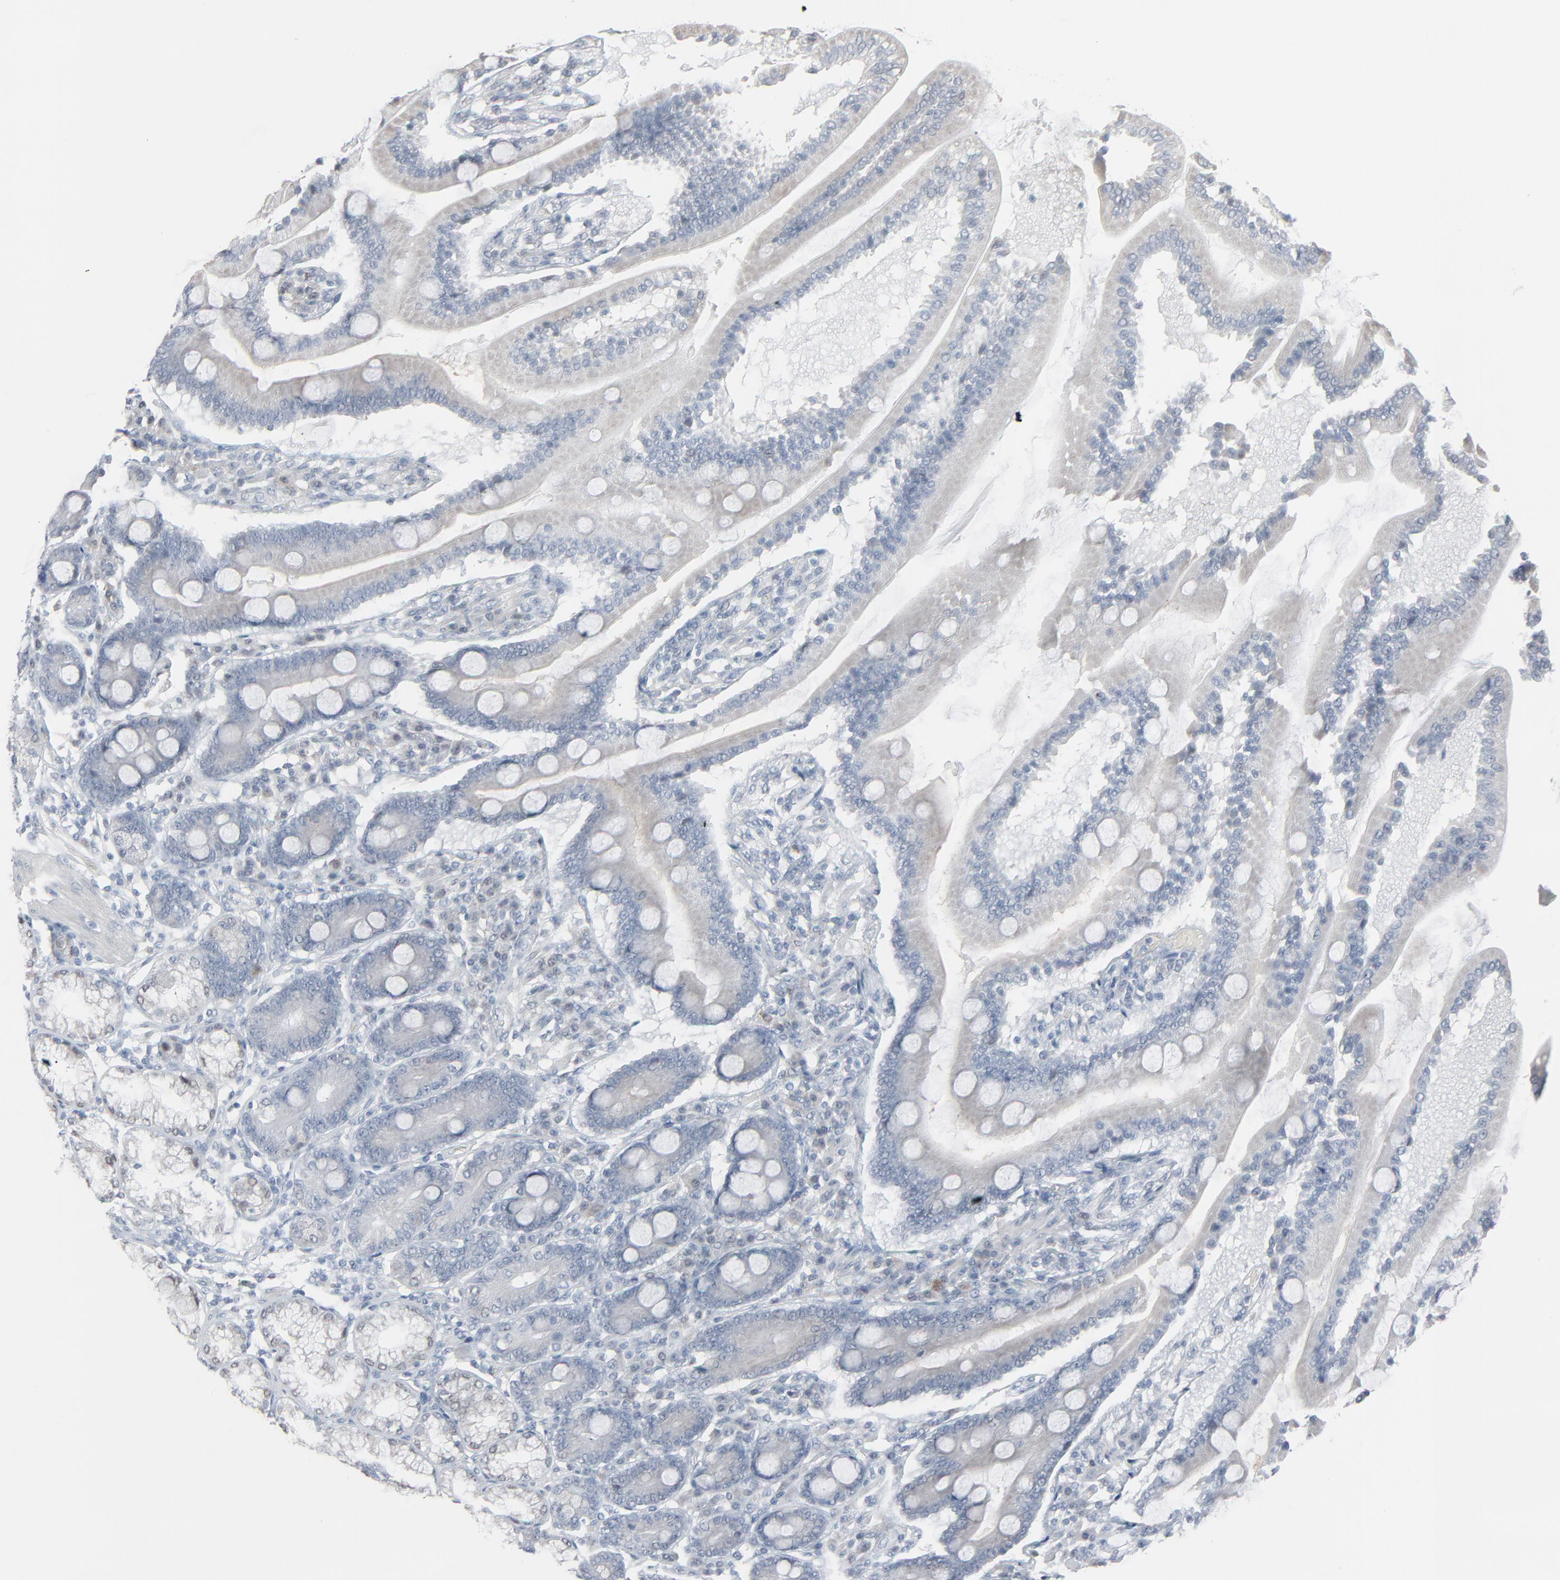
{"staining": {"intensity": "weak", "quantity": "25%-75%", "location": "cytoplasmic/membranous"}, "tissue": "duodenum", "cell_type": "Glandular cells", "image_type": "normal", "snomed": [{"axis": "morphology", "description": "Normal tissue, NOS"}, {"axis": "topography", "description": "Duodenum"}], "caption": "An image of human duodenum stained for a protein shows weak cytoplasmic/membranous brown staining in glandular cells. (DAB (3,3'-diaminobenzidine) = brown stain, brightfield microscopy at high magnification).", "gene": "SAGE1", "patient": {"sex": "female", "age": 64}}